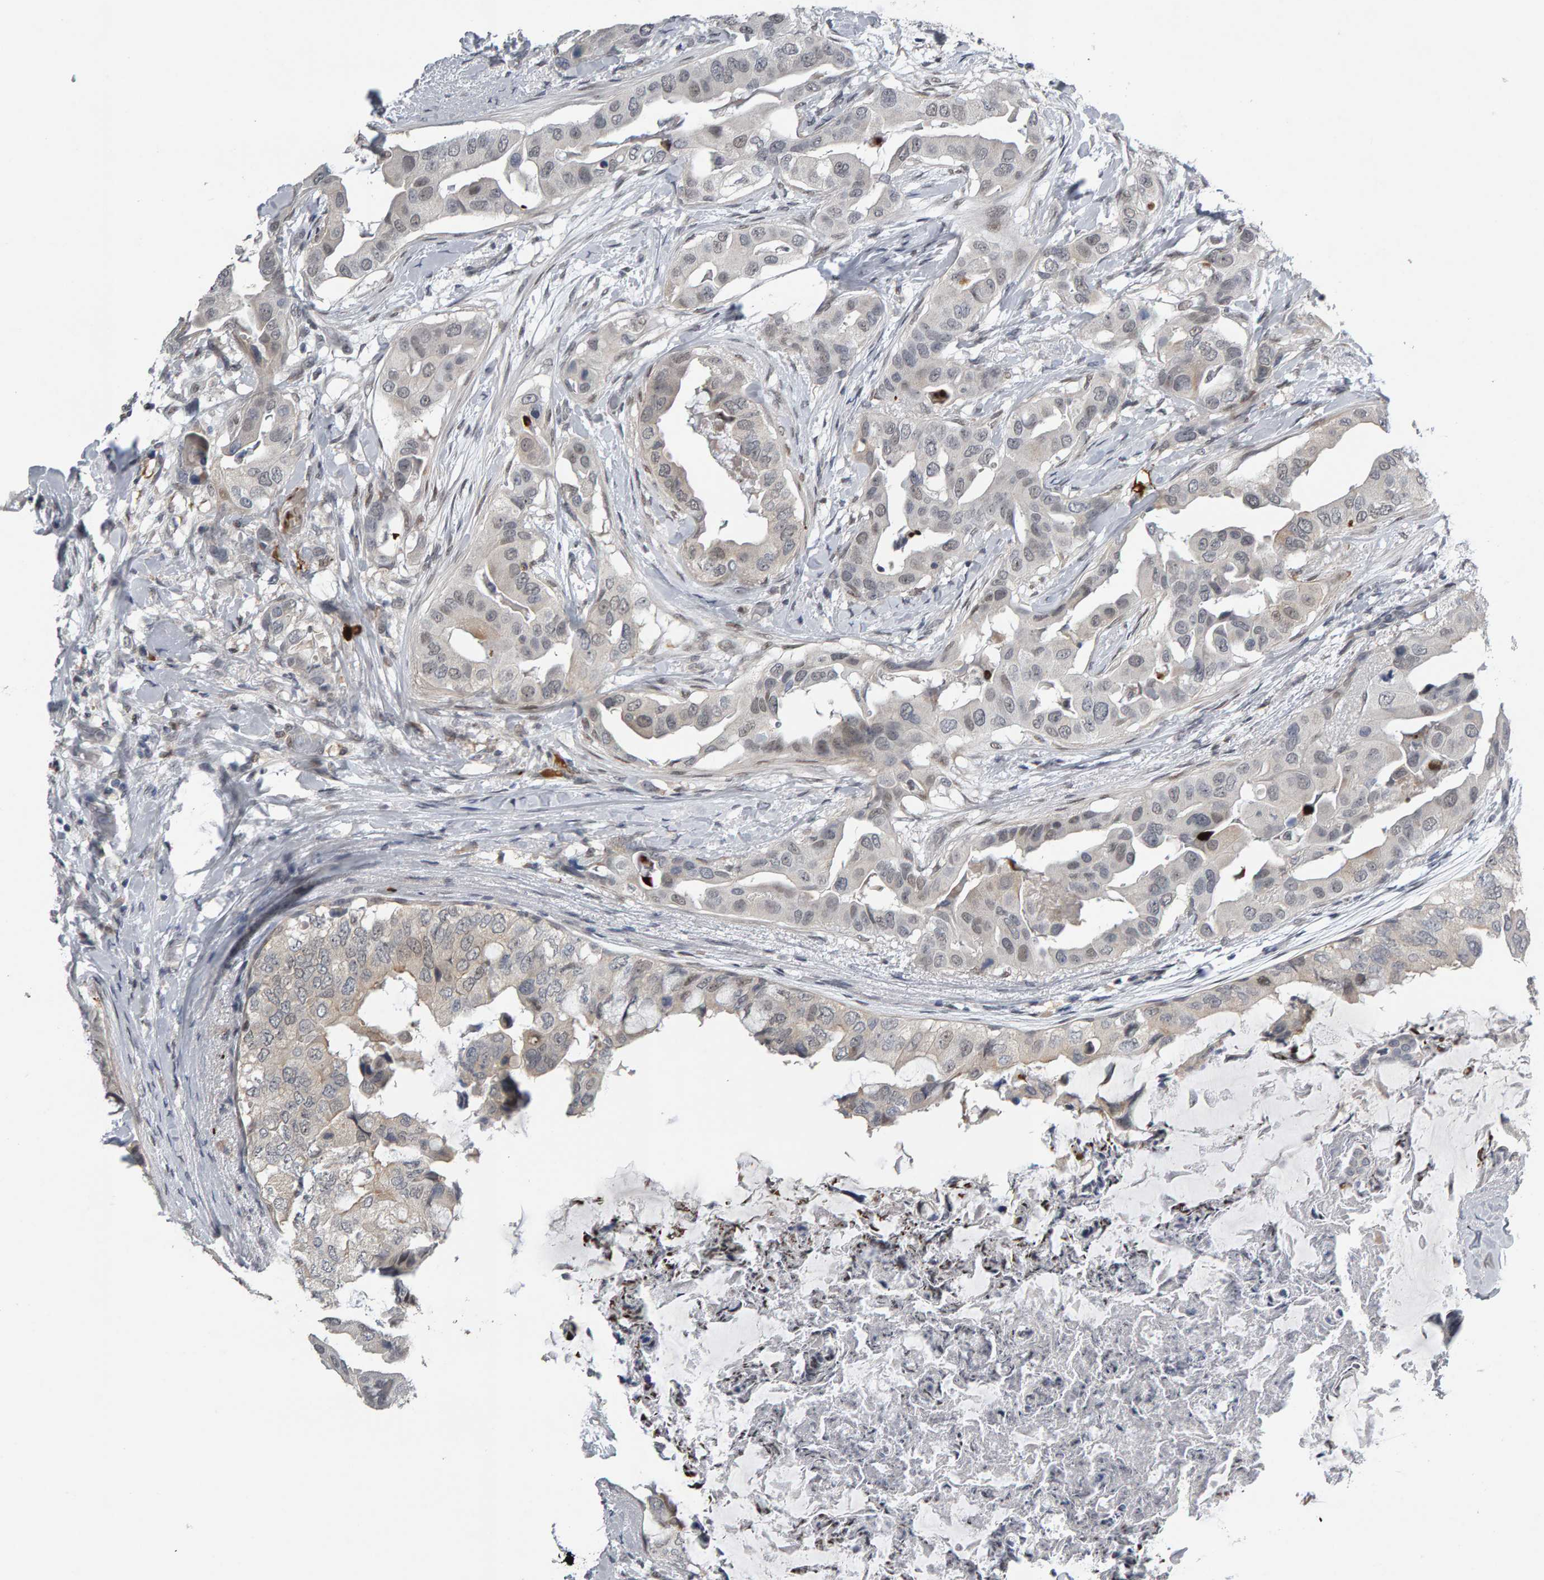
{"staining": {"intensity": "negative", "quantity": "none", "location": "none"}, "tissue": "breast cancer", "cell_type": "Tumor cells", "image_type": "cancer", "snomed": [{"axis": "morphology", "description": "Duct carcinoma"}, {"axis": "topography", "description": "Breast"}], "caption": "The photomicrograph shows no significant expression in tumor cells of infiltrating ductal carcinoma (breast). The staining was performed using DAB to visualize the protein expression in brown, while the nuclei were stained in blue with hematoxylin (Magnification: 20x).", "gene": "IPO8", "patient": {"sex": "female", "age": 40}}